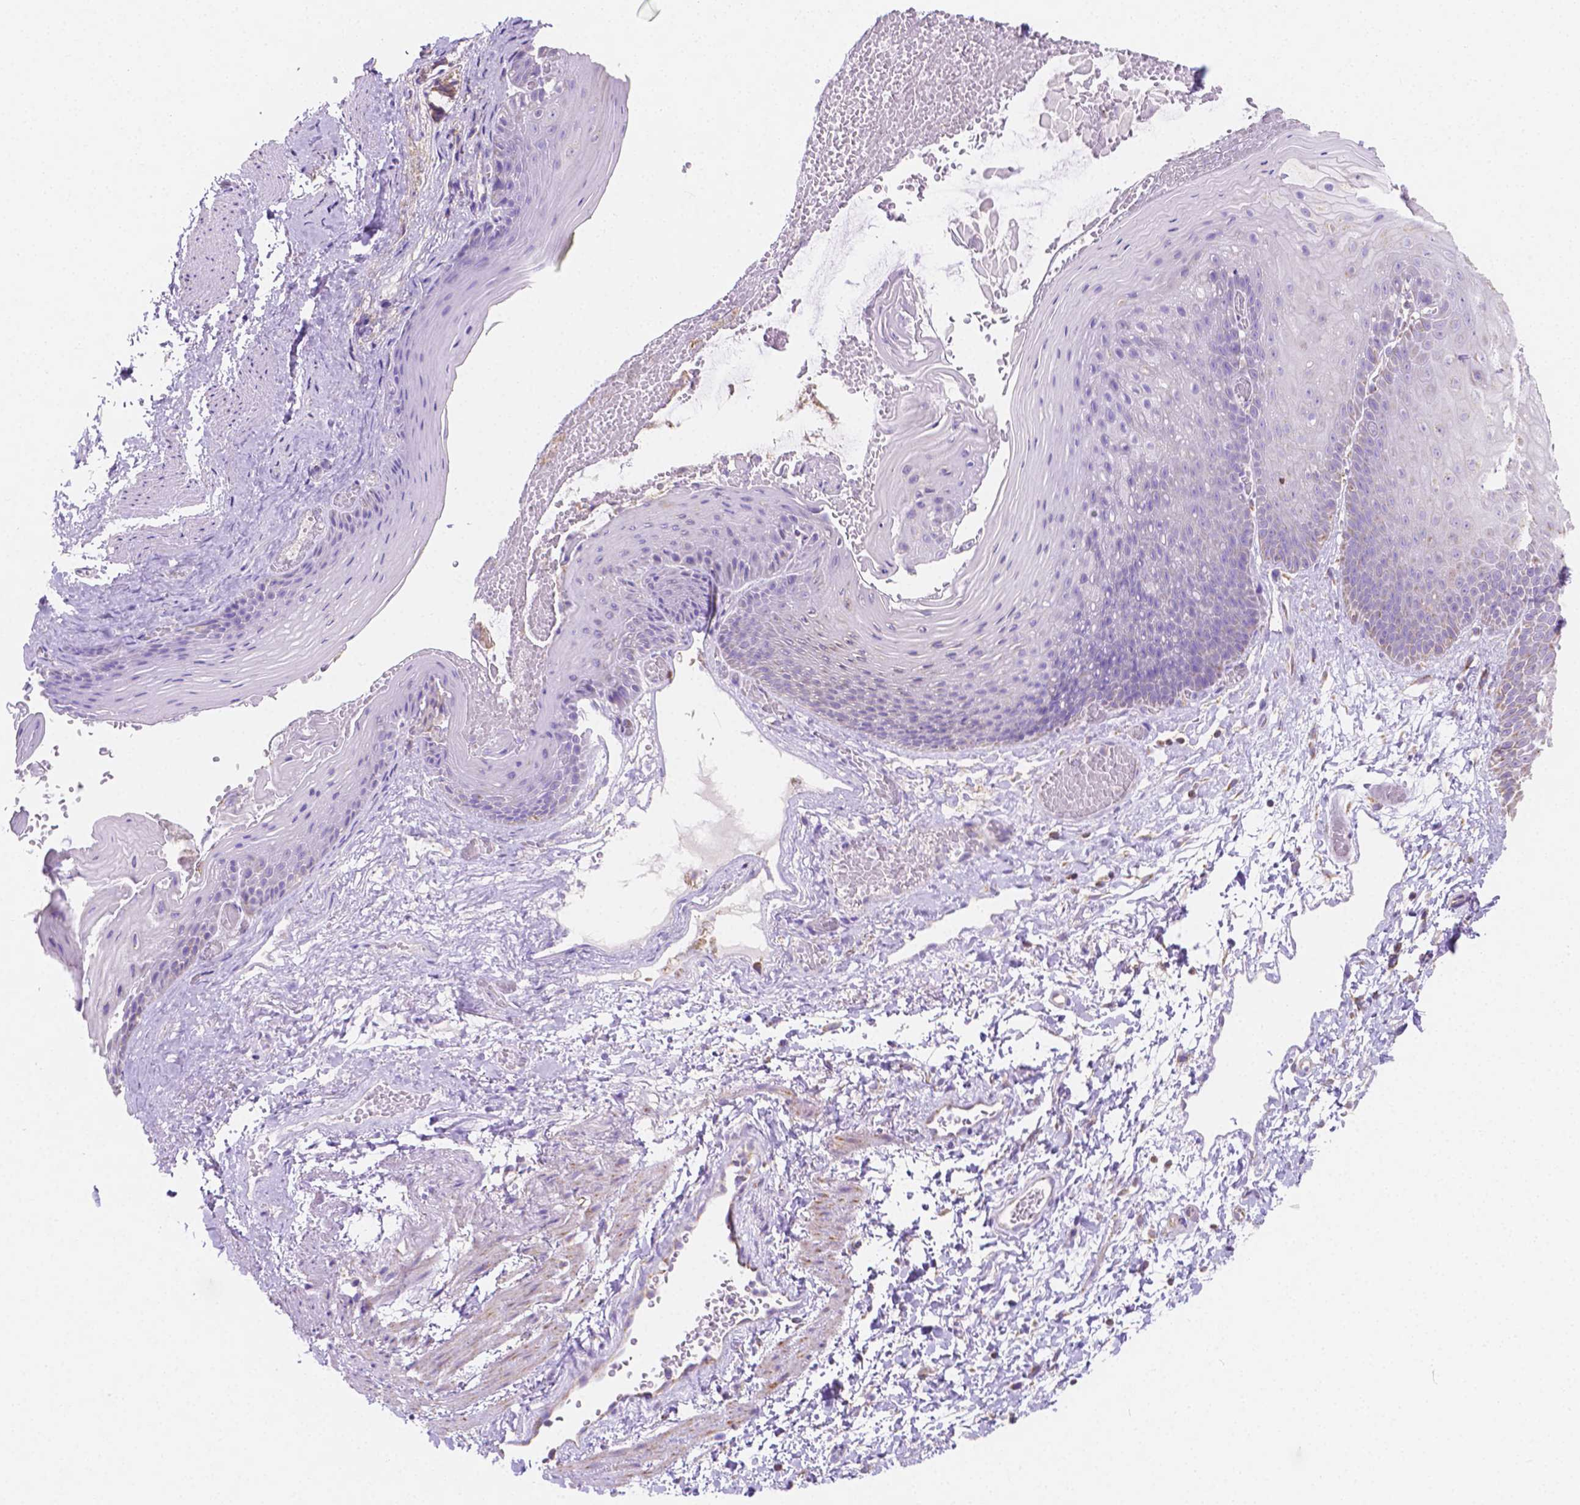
{"staining": {"intensity": "weak", "quantity": "<25%", "location": "cytoplasmic/membranous"}, "tissue": "skin", "cell_type": "Epidermal cells", "image_type": "normal", "snomed": [{"axis": "morphology", "description": "Normal tissue, NOS"}, {"axis": "topography", "description": "Anal"}], "caption": "IHC of benign skin demonstrates no positivity in epidermal cells.", "gene": "SGTB", "patient": {"sex": "male", "age": 53}}